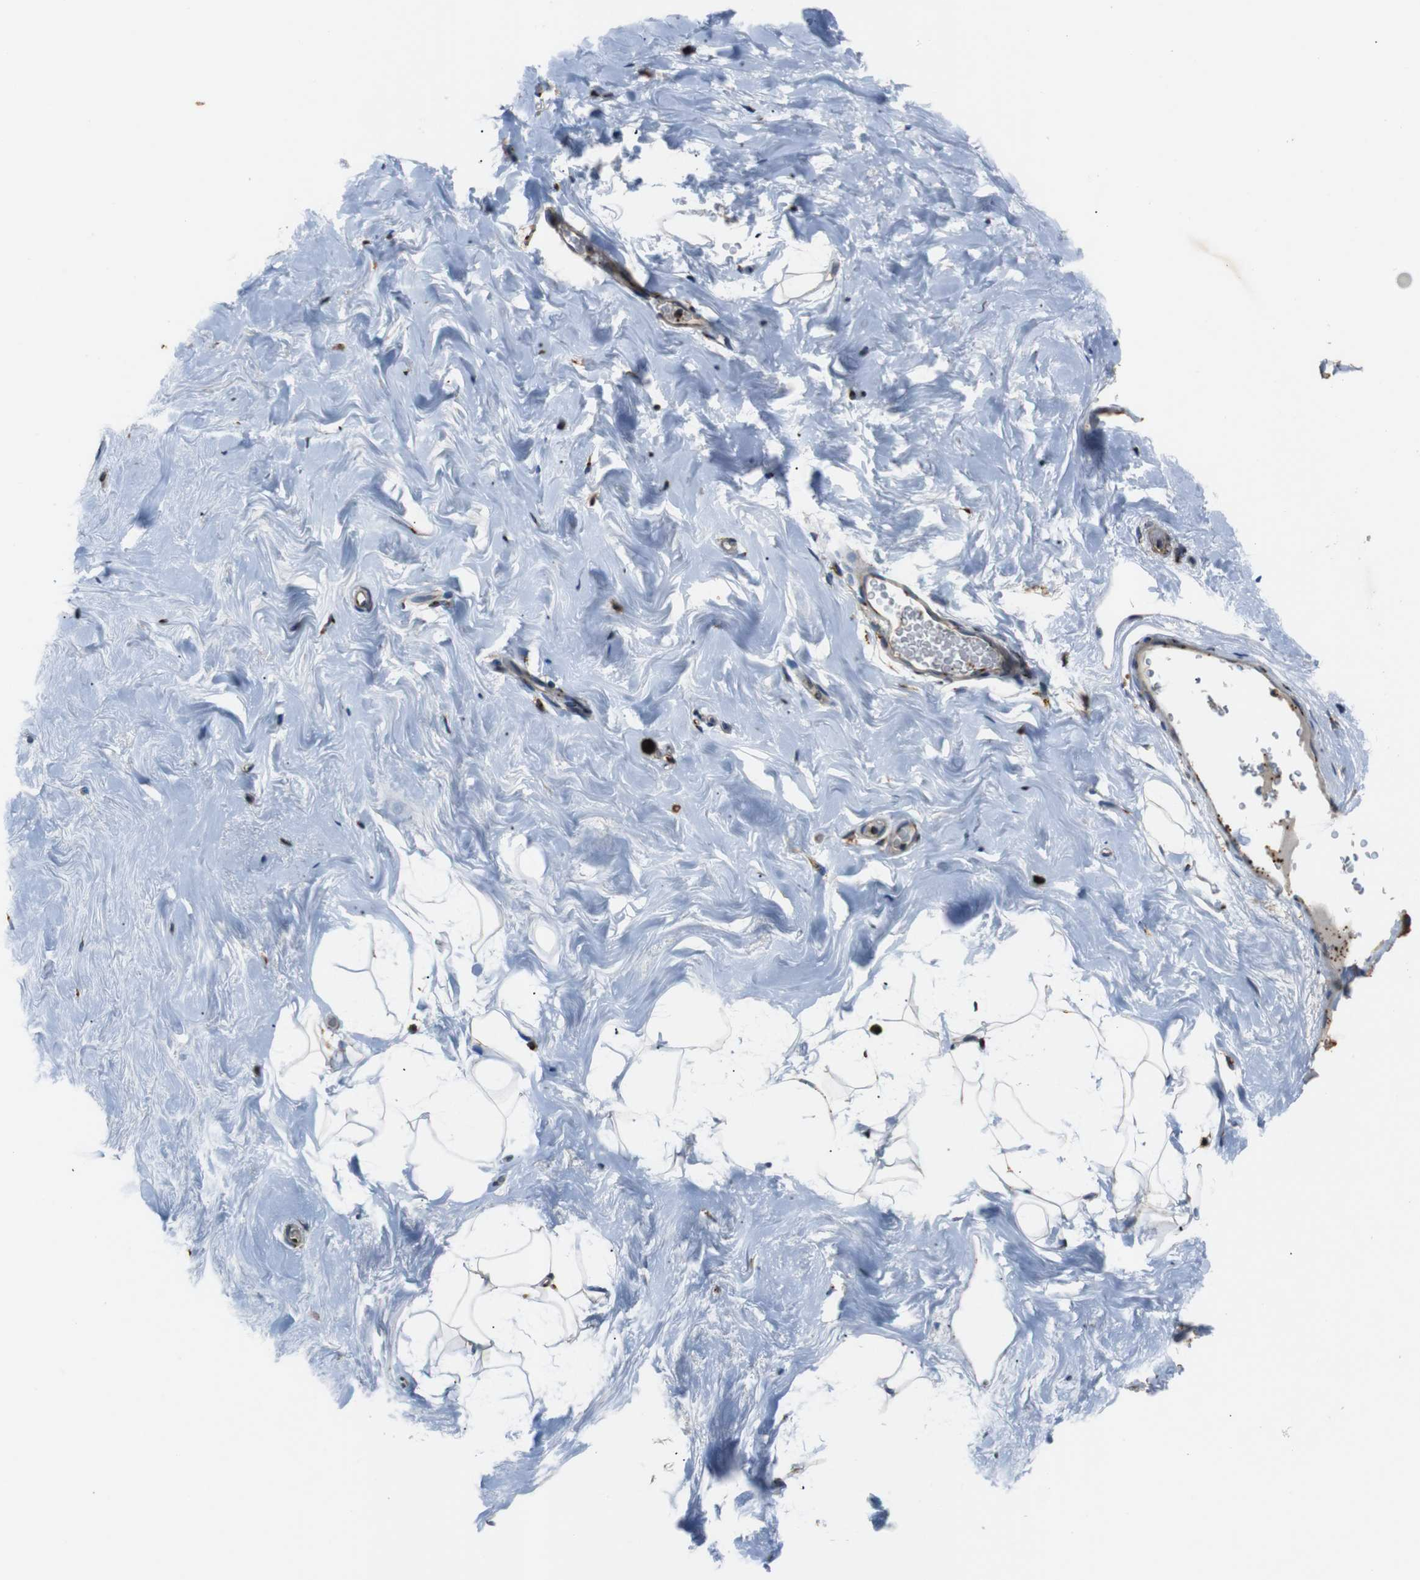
{"staining": {"intensity": "negative", "quantity": "none", "location": "none"}, "tissue": "breast", "cell_type": "Adipocytes", "image_type": "normal", "snomed": [{"axis": "morphology", "description": "Normal tissue, NOS"}, {"axis": "topography", "description": "Breast"}], "caption": "The micrograph reveals no significant staining in adipocytes of breast. (DAB IHC with hematoxylin counter stain).", "gene": "TMED2", "patient": {"sex": "female", "age": 75}}